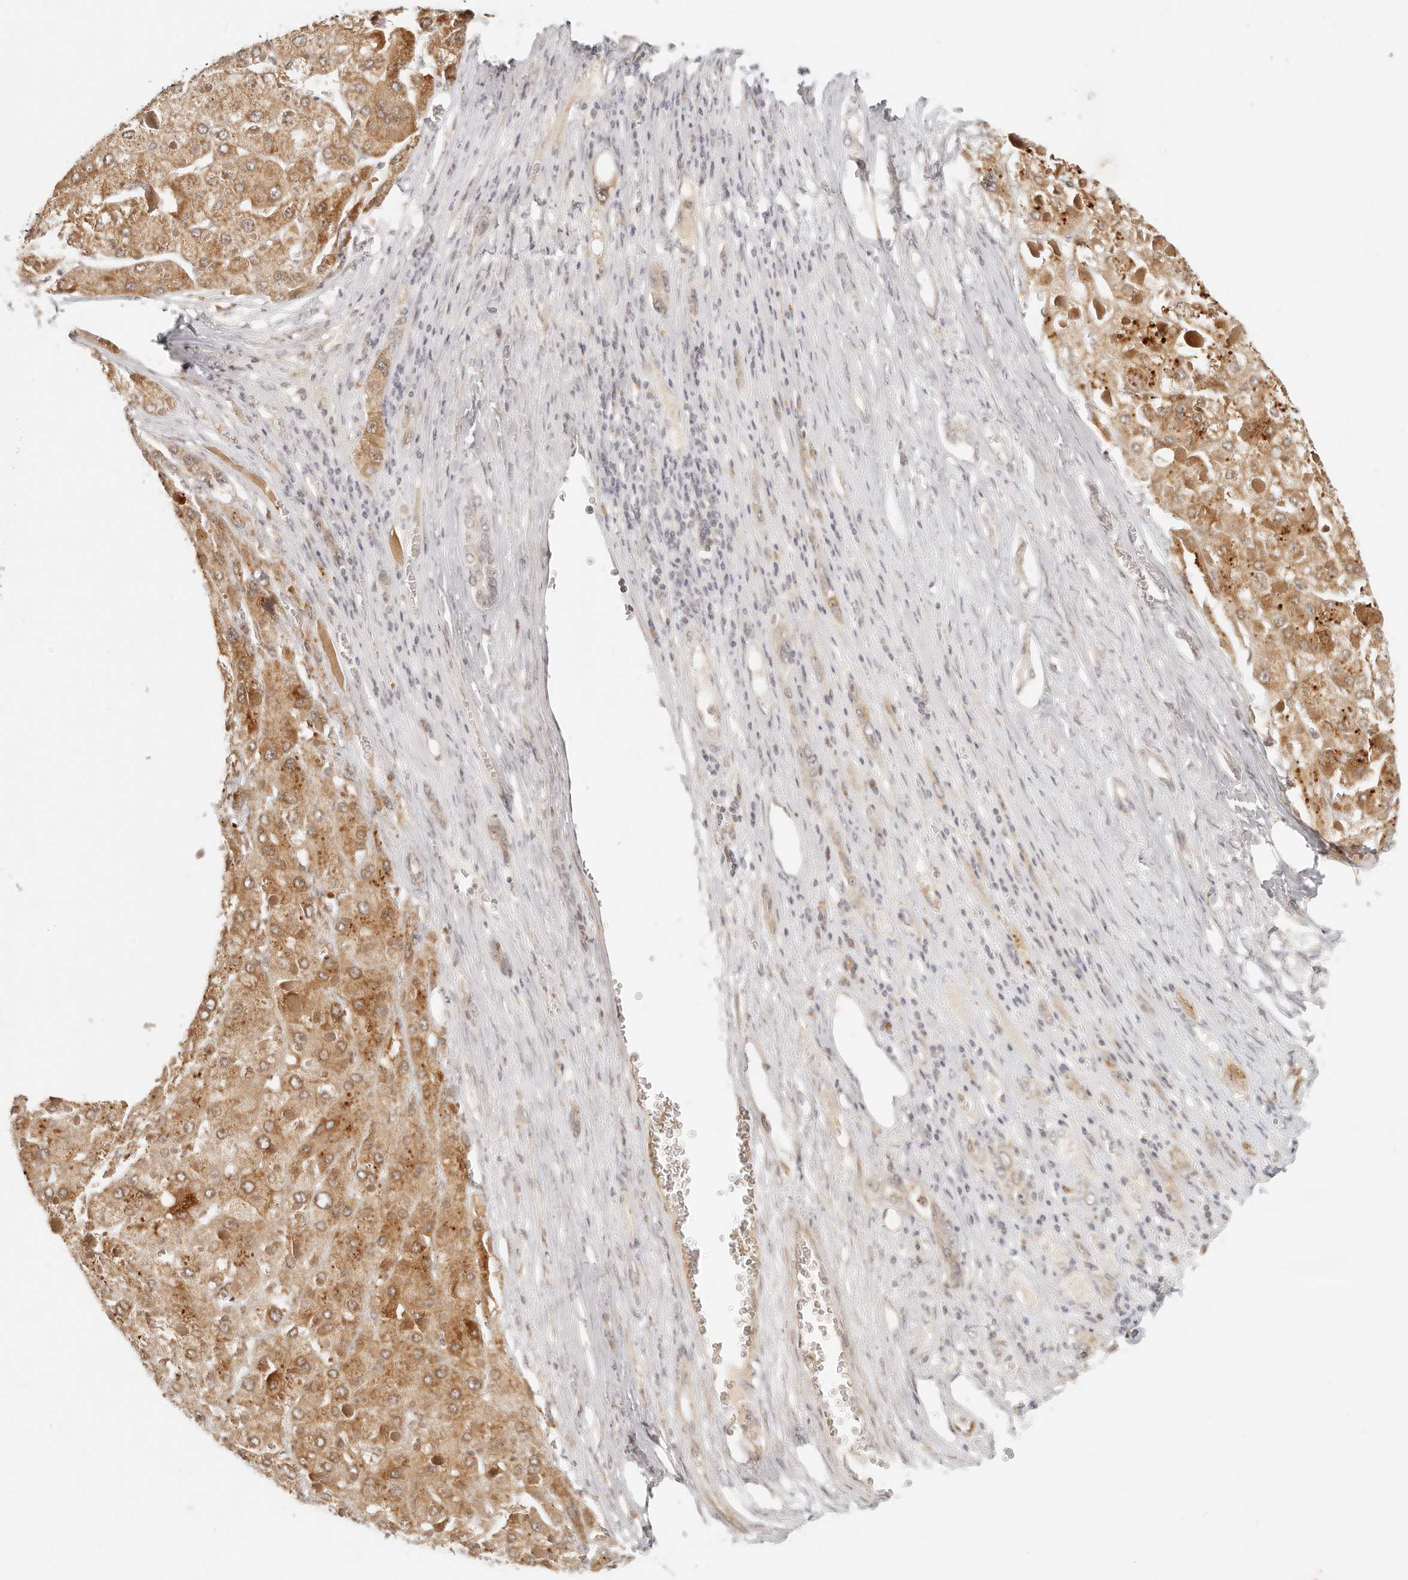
{"staining": {"intensity": "moderate", "quantity": ">75%", "location": "cytoplasmic/membranous"}, "tissue": "liver cancer", "cell_type": "Tumor cells", "image_type": "cancer", "snomed": [{"axis": "morphology", "description": "Carcinoma, Hepatocellular, NOS"}, {"axis": "topography", "description": "Liver"}], "caption": "Immunohistochemistry of human liver cancer demonstrates medium levels of moderate cytoplasmic/membranous expression in about >75% of tumor cells.", "gene": "INTS11", "patient": {"sex": "female", "age": 73}}